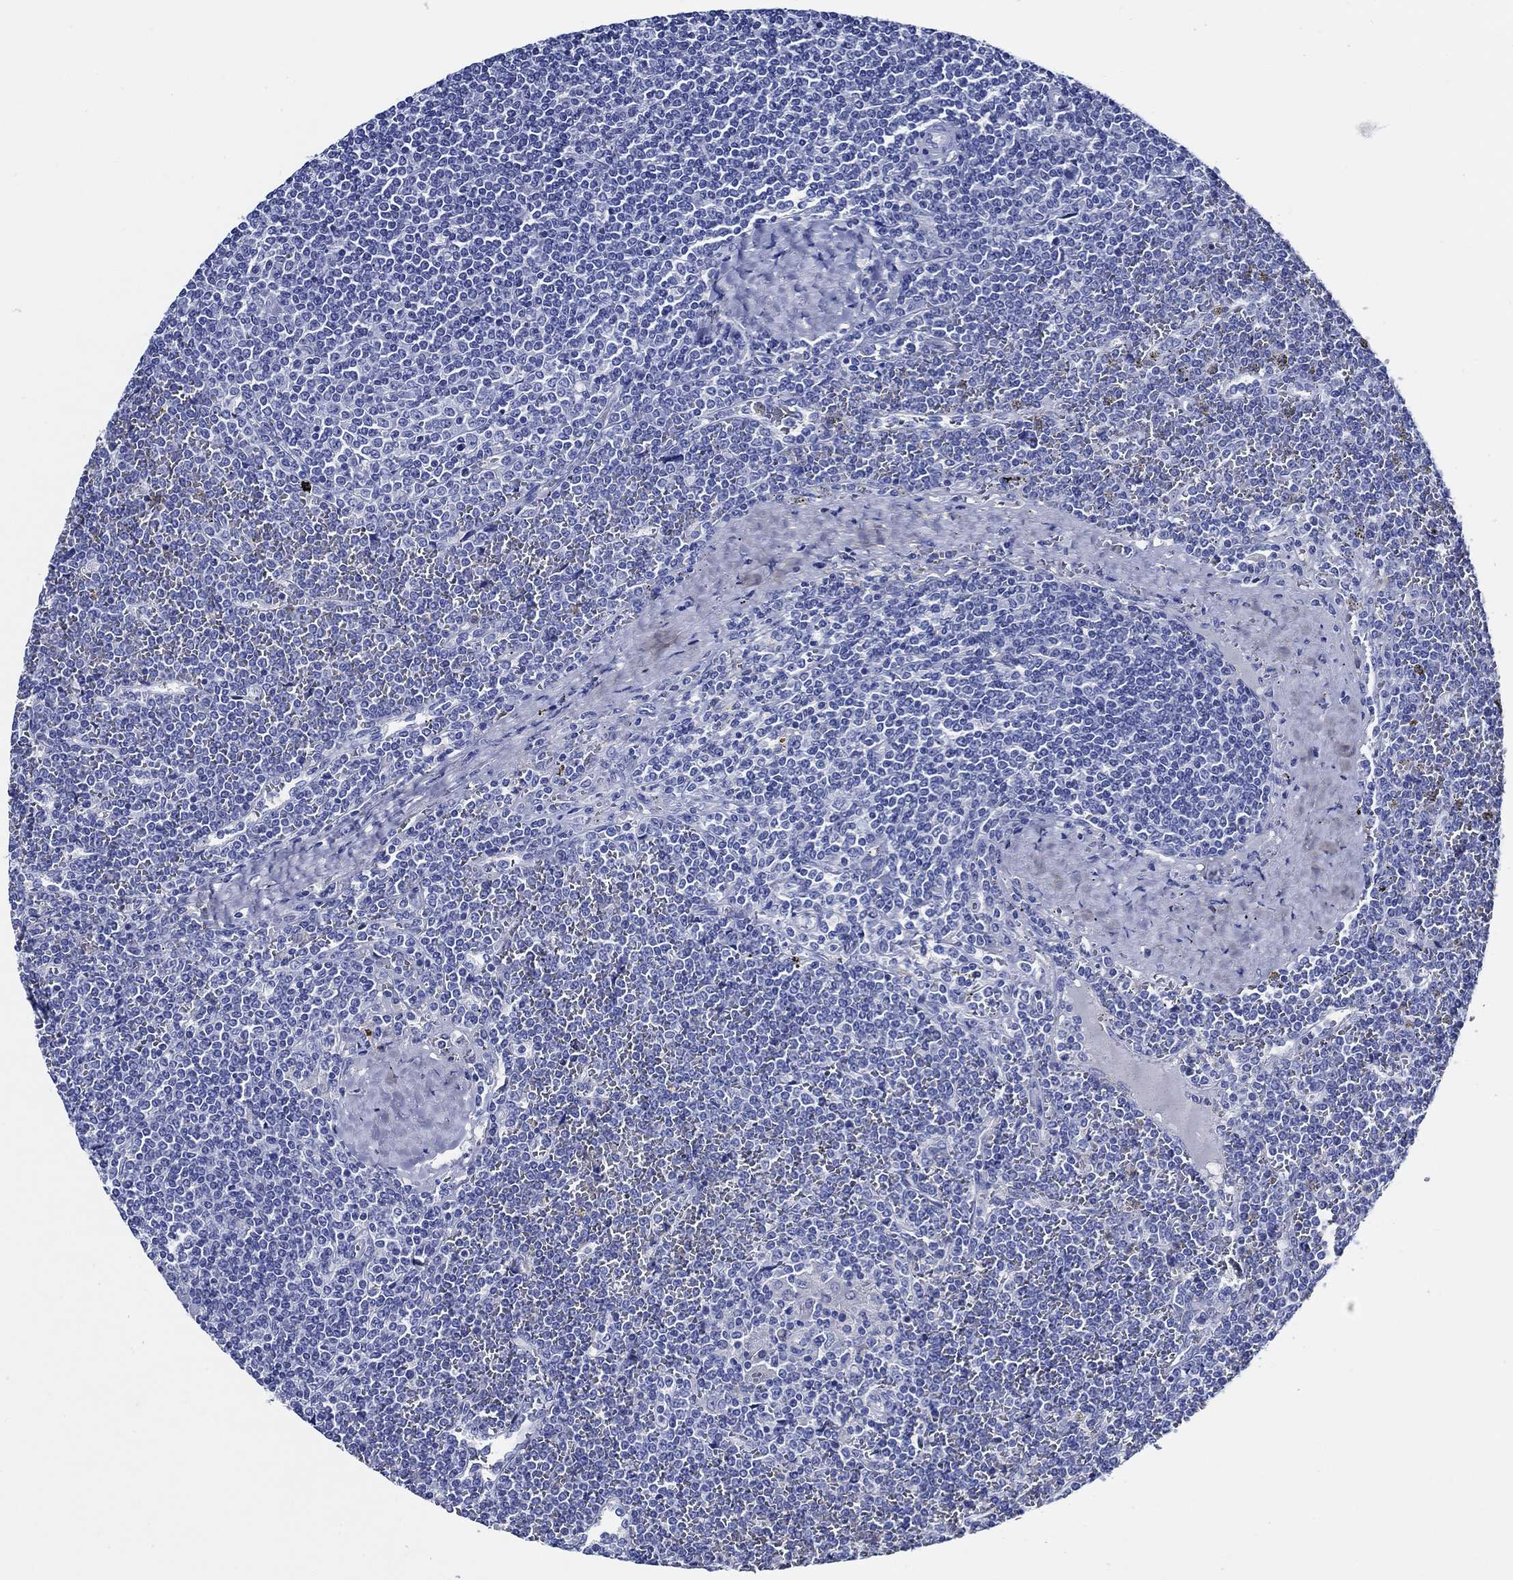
{"staining": {"intensity": "negative", "quantity": "none", "location": "none"}, "tissue": "lymphoma", "cell_type": "Tumor cells", "image_type": "cancer", "snomed": [{"axis": "morphology", "description": "Malignant lymphoma, non-Hodgkin's type, Low grade"}, {"axis": "topography", "description": "Spleen"}], "caption": "IHC micrograph of malignant lymphoma, non-Hodgkin's type (low-grade) stained for a protein (brown), which reveals no staining in tumor cells. (DAB (3,3'-diaminobenzidine) immunohistochemistry (IHC) visualized using brightfield microscopy, high magnification).", "gene": "WDR62", "patient": {"sex": "female", "age": 19}}